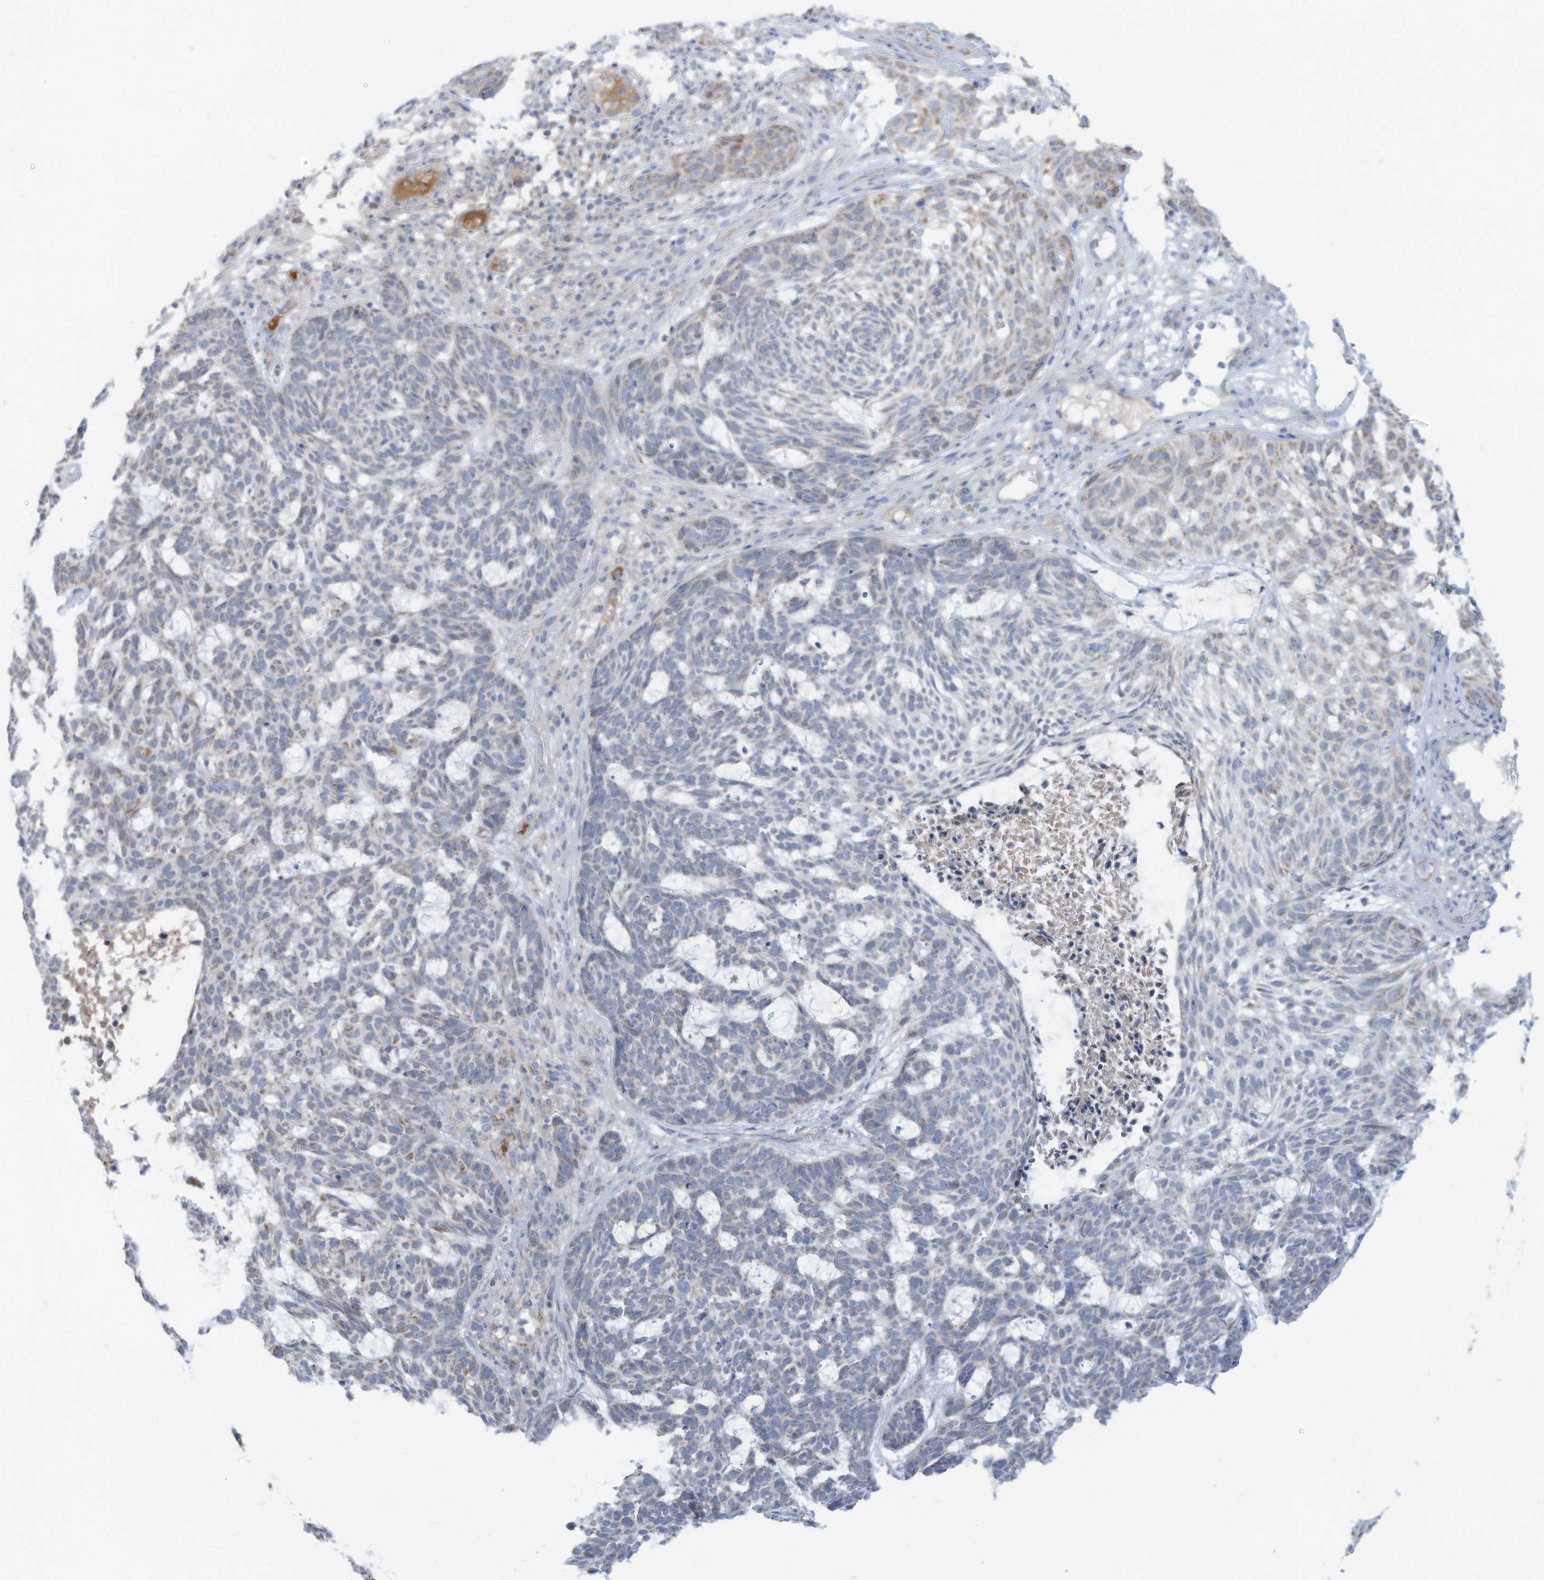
{"staining": {"intensity": "weak", "quantity": "<25%", "location": "cytoplasmic/membranous"}, "tissue": "skin cancer", "cell_type": "Tumor cells", "image_type": "cancer", "snomed": [{"axis": "morphology", "description": "Basal cell carcinoma"}, {"axis": "topography", "description": "Skin"}], "caption": "Tumor cells show no significant positivity in skin cancer (basal cell carcinoma). Nuclei are stained in blue.", "gene": "NLN", "patient": {"sex": "male", "age": 85}}